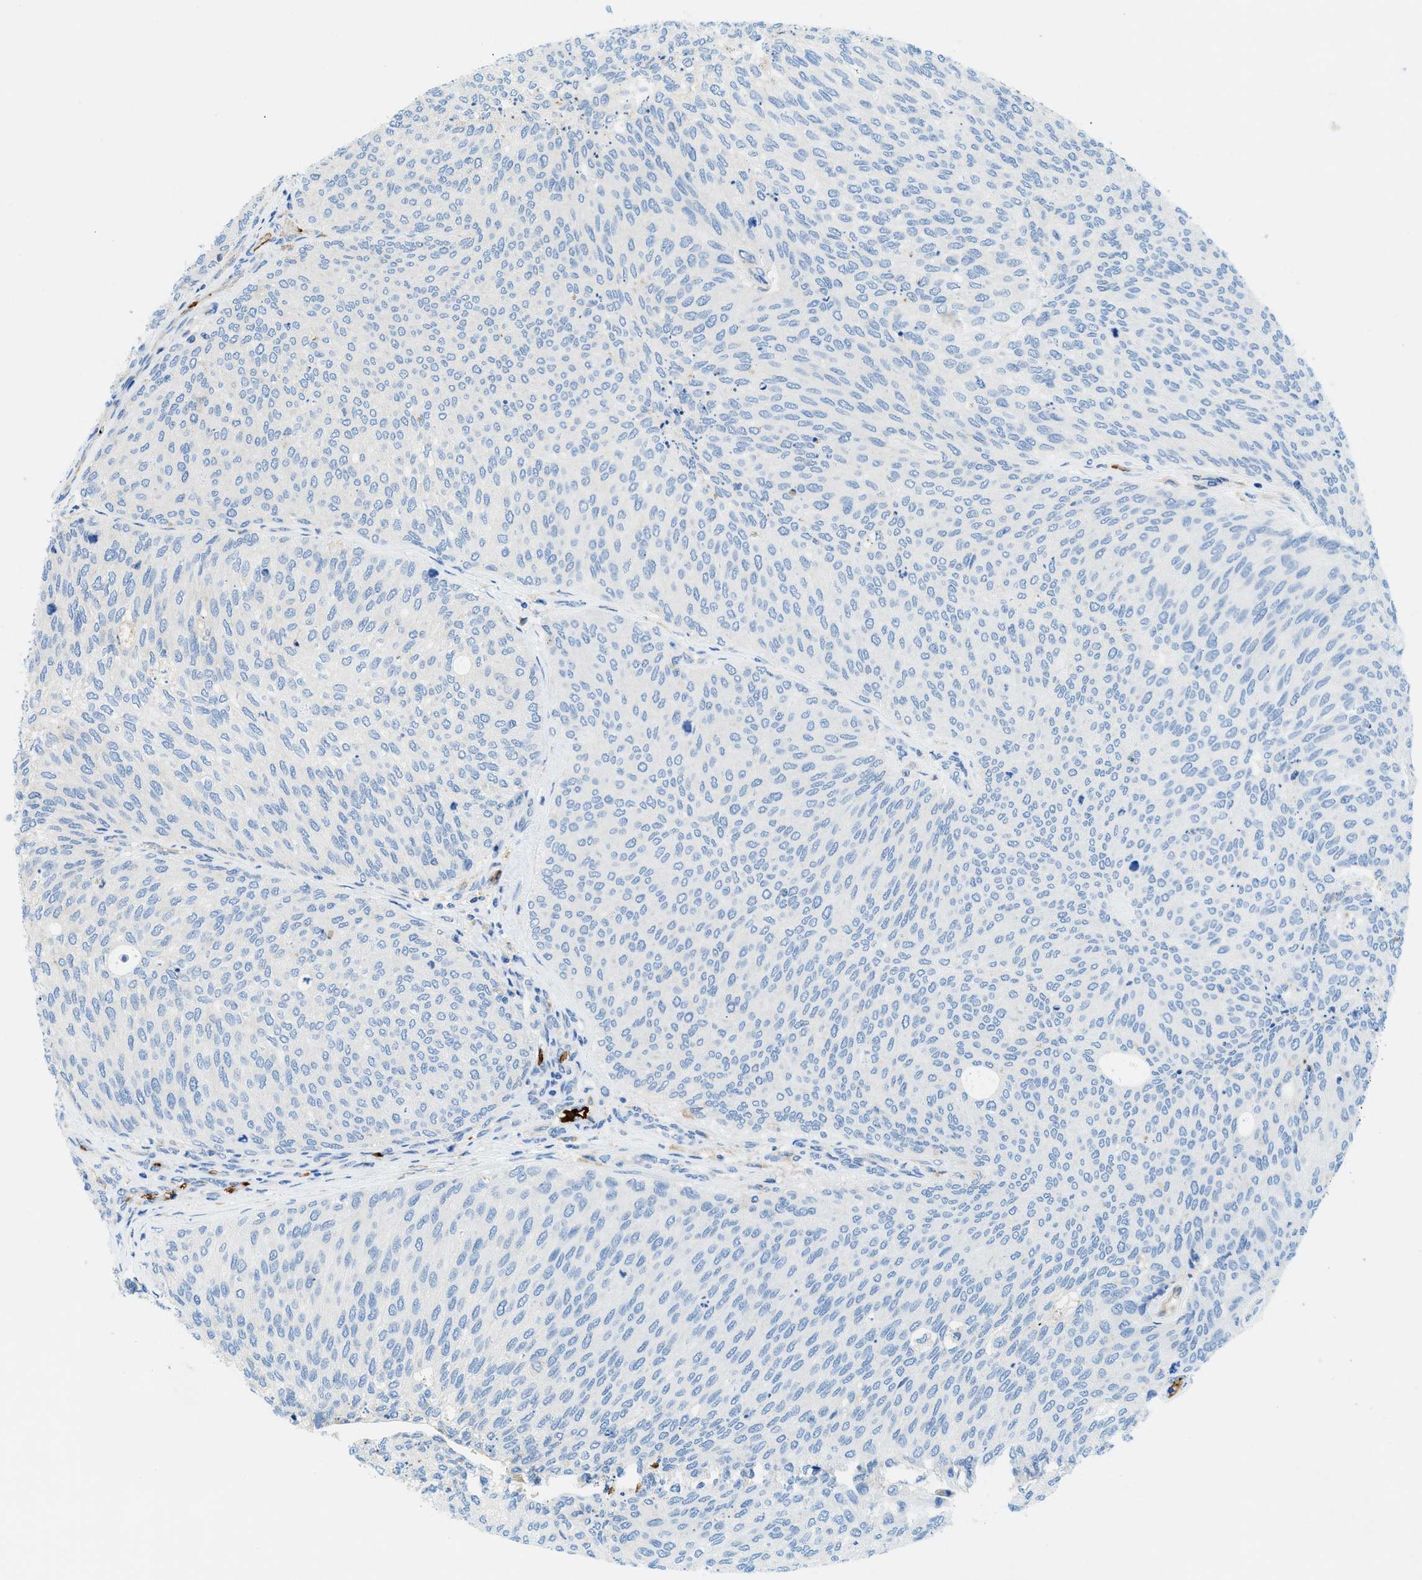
{"staining": {"intensity": "negative", "quantity": "none", "location": "none"}, "tissue": "urothelial cancer", "cell_type": "Tumor cells", "image_type": "cancer", "snomed": [{"axis": "morphology", "description": "Urothelial carcinoma, Low grade"}, {"axis": "topography", "description": "Urinary bladder"}], "caption": "High magnification brightfield microscopy of urothelial cancer stained with DAB (3,3'-diaminobenzidine) (brown) and counterstained with hematoxylin (blue): tumor cells show no significant expression.", "gene": "ZNF831", "patient": {"sex": "female", "age": 79}}